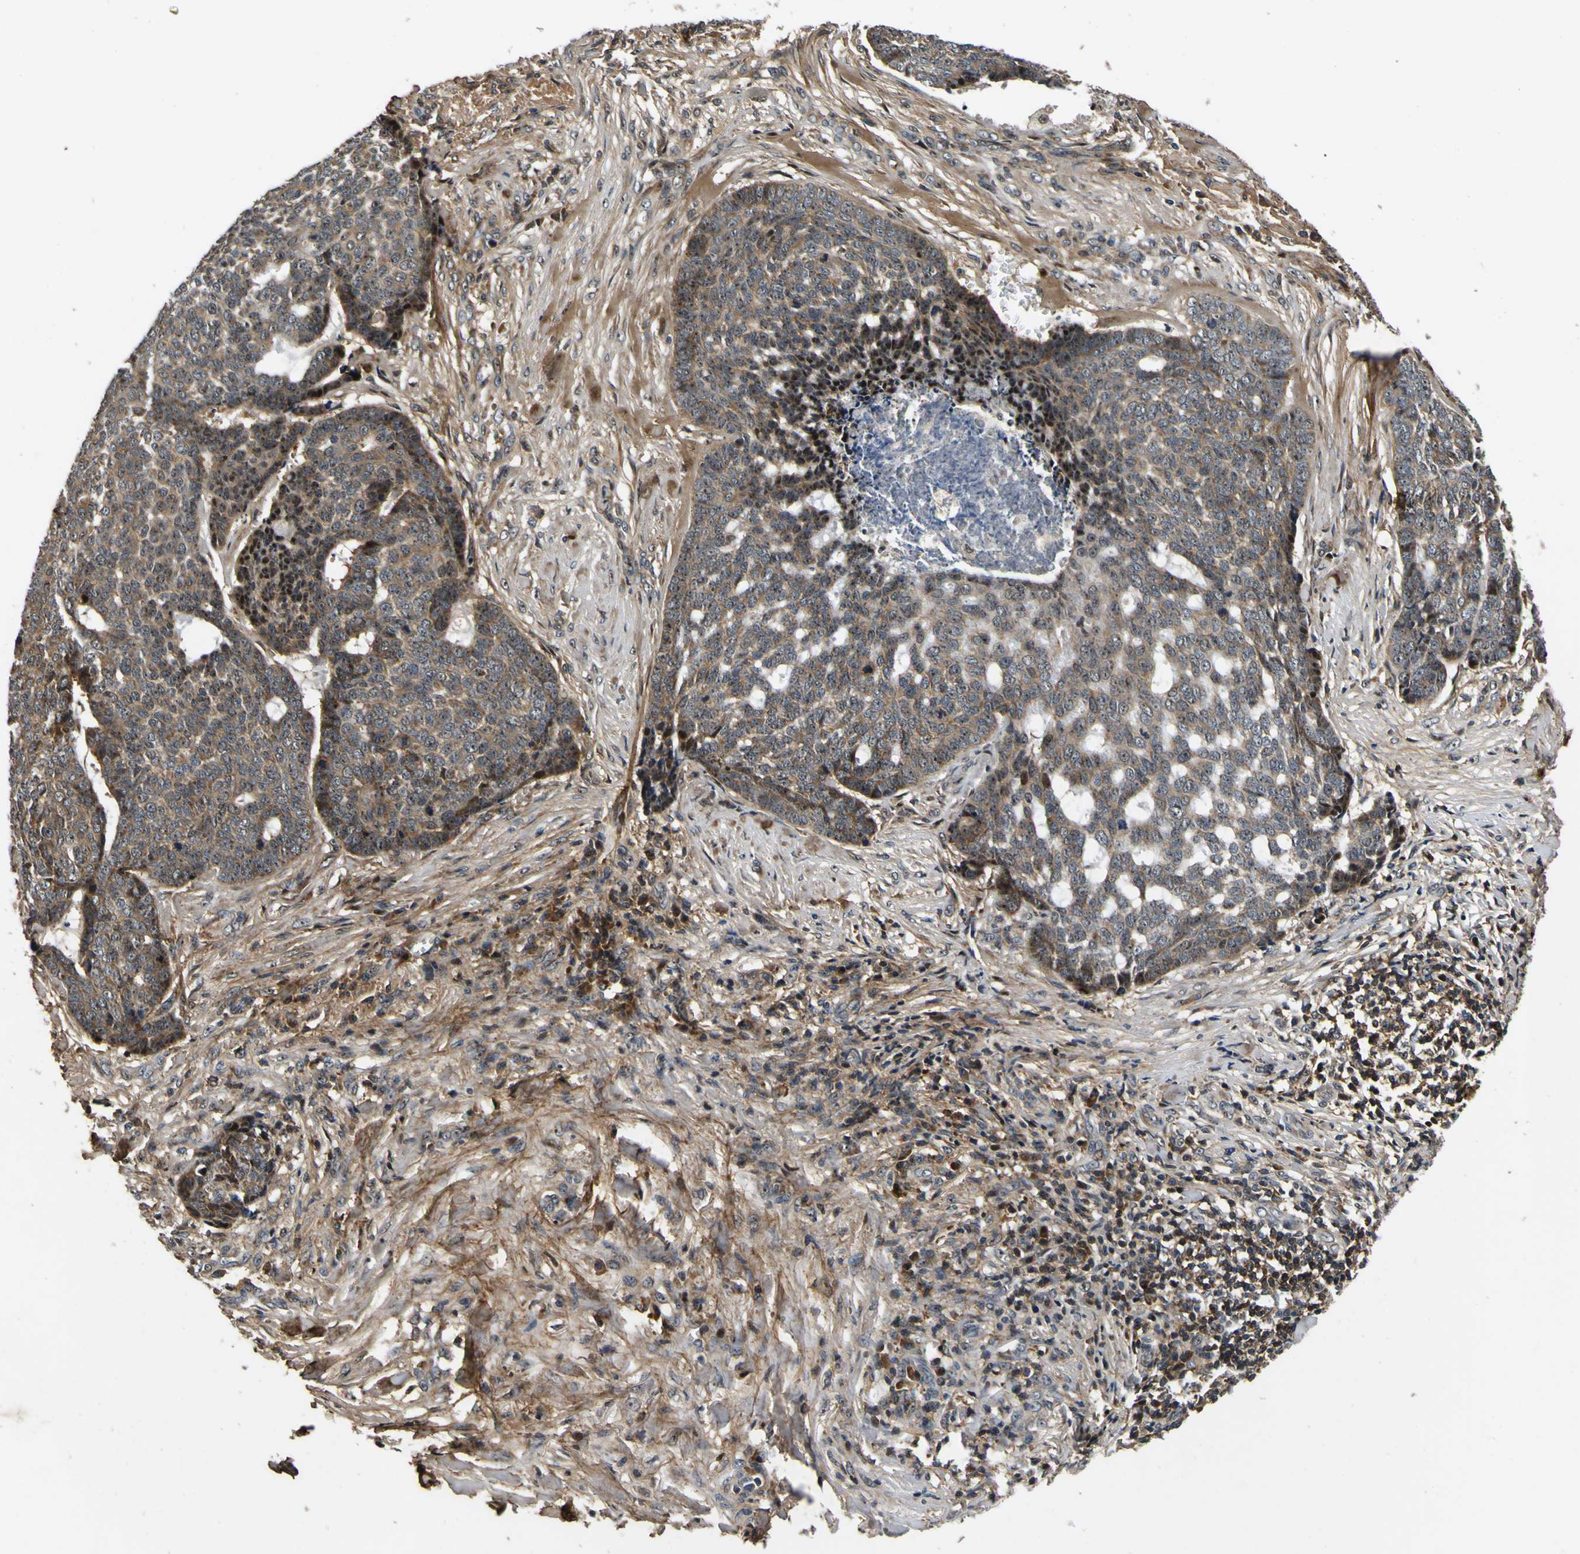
{"staining": {"intensity": "moderate", "quantity": ">75%", "location": "cytoplasmic/membranous,nuclear"}, "tissue": "skin cancer", "cell_type": "Tumor cells", "image_type": "cancer", "snomed": [{"axis": "morphology", "description": "Basal cell carcinoma"}, {"axis": "topography", "description": "Skin"}], "caption": "A high-resolution photomicrograph shows IHC staining of skin cancer, which shows moderate cytoplasmic/membranous and nuclear positivity in approximately >75% of tumor cells.", "gene": "LRP4", "patient": {"sex": "male", "age": 84}}